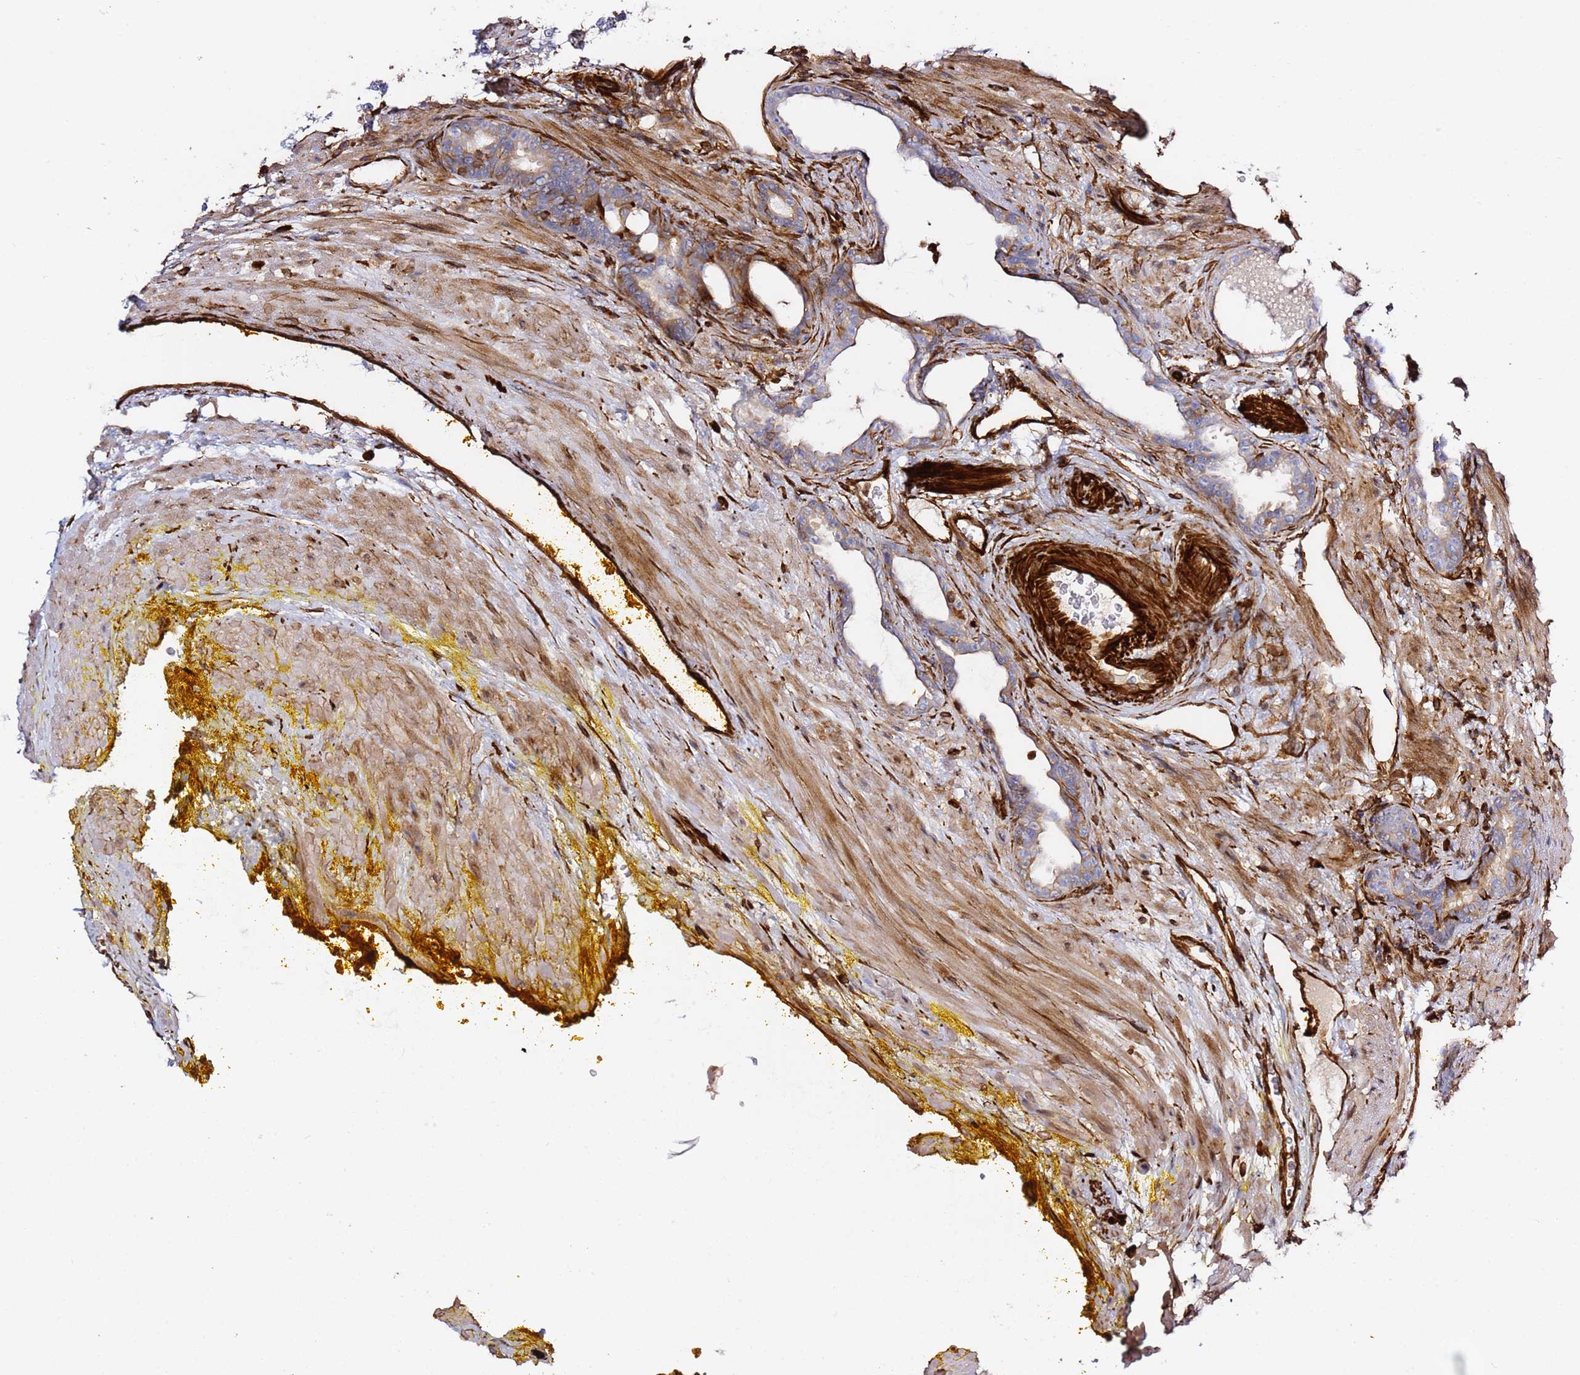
{"staining": {"intensity": "negative", "quantity": "none", "location": "none"}, "tissue": "prostate cancer", "cell_type": "Tumor cells", "image_type": "cancer", "snomed": [{"axis": "morphology", "description": "Adenocarcinoma, High grade"}, {"axis": "topography", "description": "Prostate"}], "caption": "A high-resolution histopathology image shows immunohistochemistry staining of prostate cancer (high-grade adenocarcinoma), which shows no significant expression in tumor cells. (Immunohistochemistry, brightfield microscopy, high magnification).", "gene": "MRGPRE", "patient": {"sex": "male", "age": 67}}